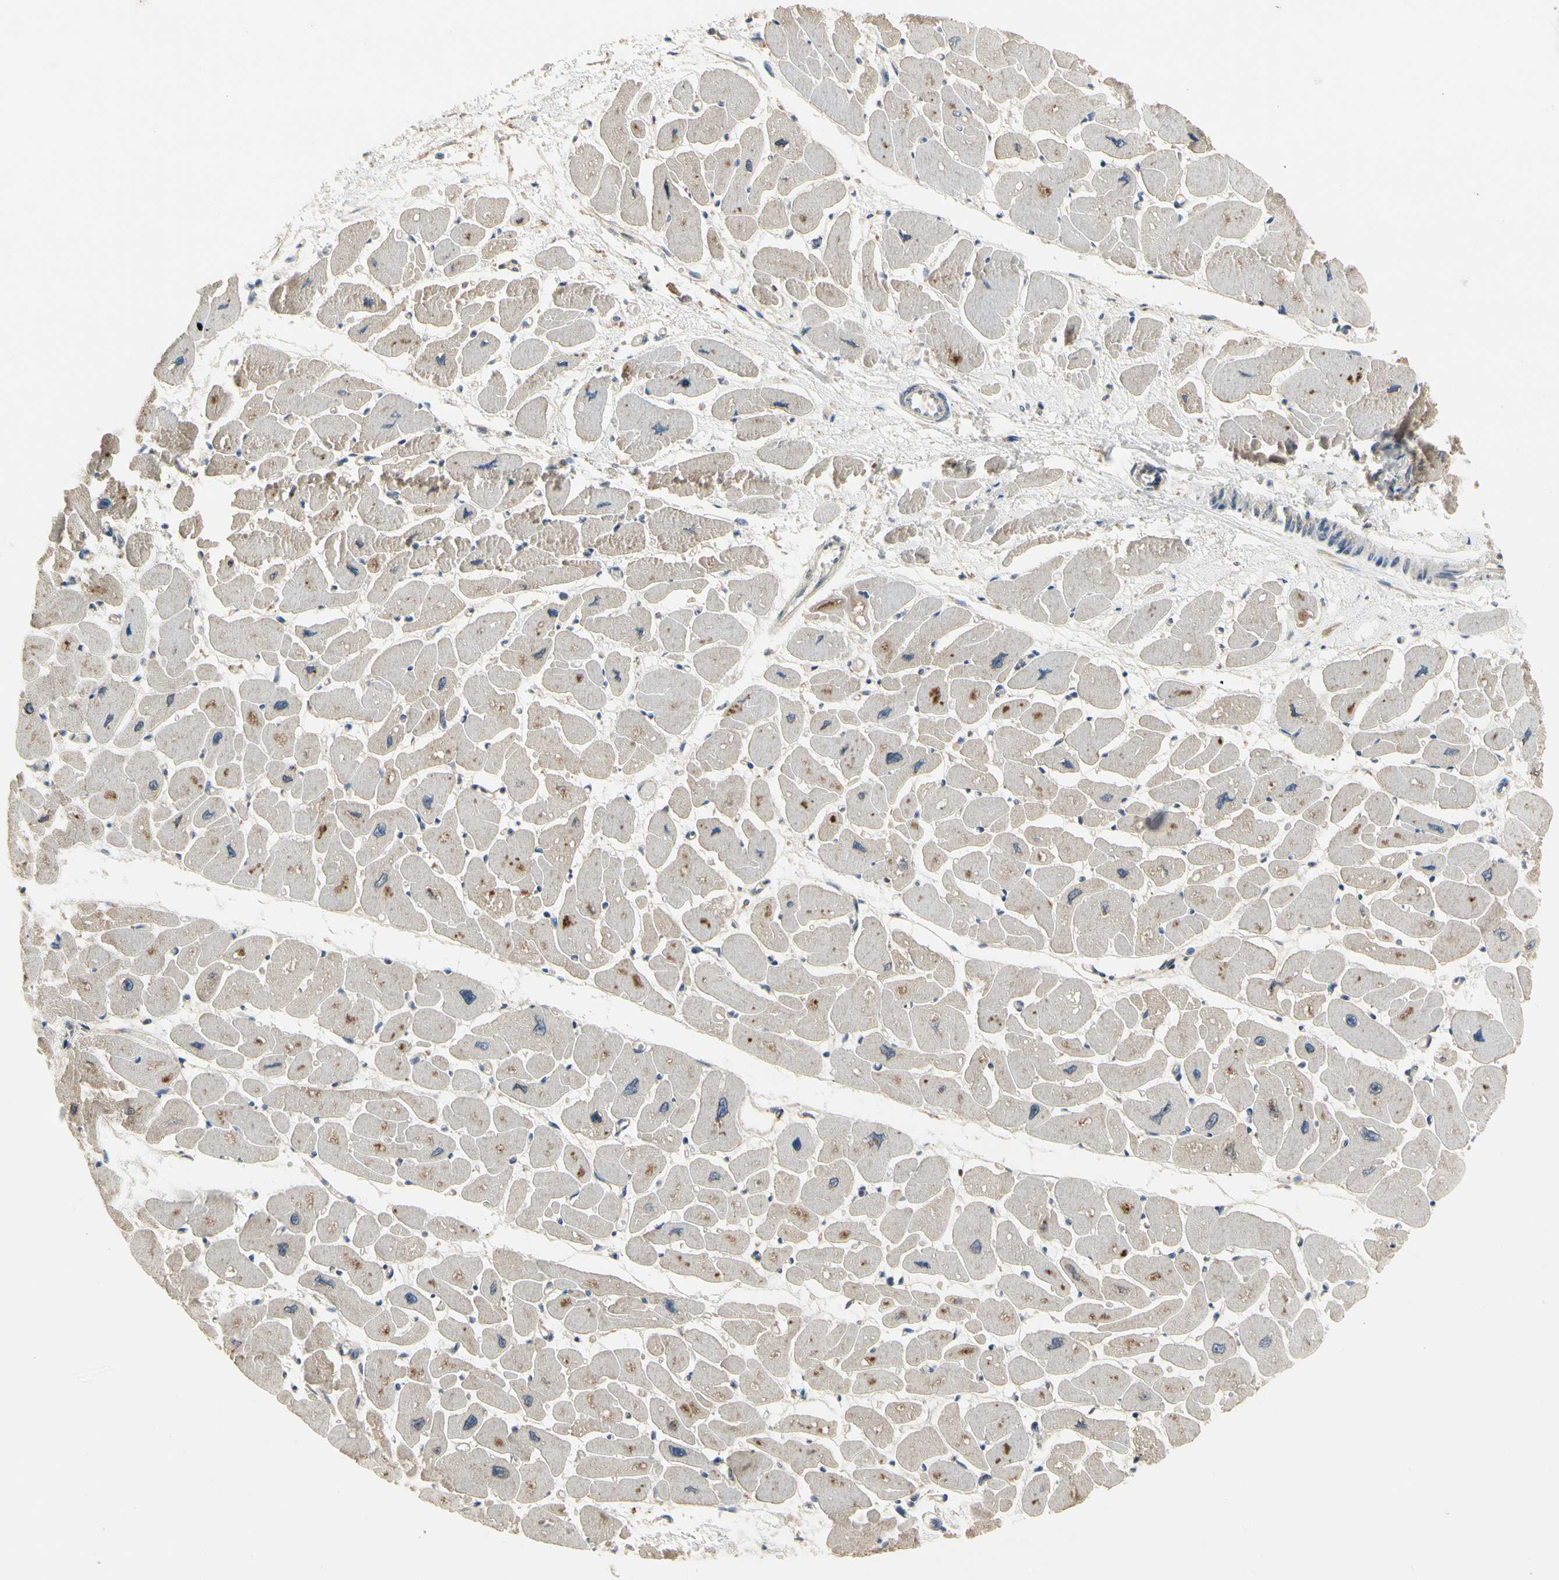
{"staining": {"intensity": "moderate", "quantity": "25%-75%", "location": "cytoplasmic/membranous"}, "tissue": "heart muscle", "cell_type": "Cardiomyocytes", "image_type": "normal", "snomed": [{"axis": "morphology", "description": "Normal tissue, NOS"}, {"axis": "topography", "description": "Heart"}], "caption": "Immunohistochemical staining of unremarkable human heart muscle displays moderate cytoplasmic/membranous protein positivity in about 25%-75% of cardiomyocytes. The protein of interest is shown in brown color, while the nuclei are stained blue.", "gene": "CGREF1", "patient": {"sex": "female", "age": 54}}